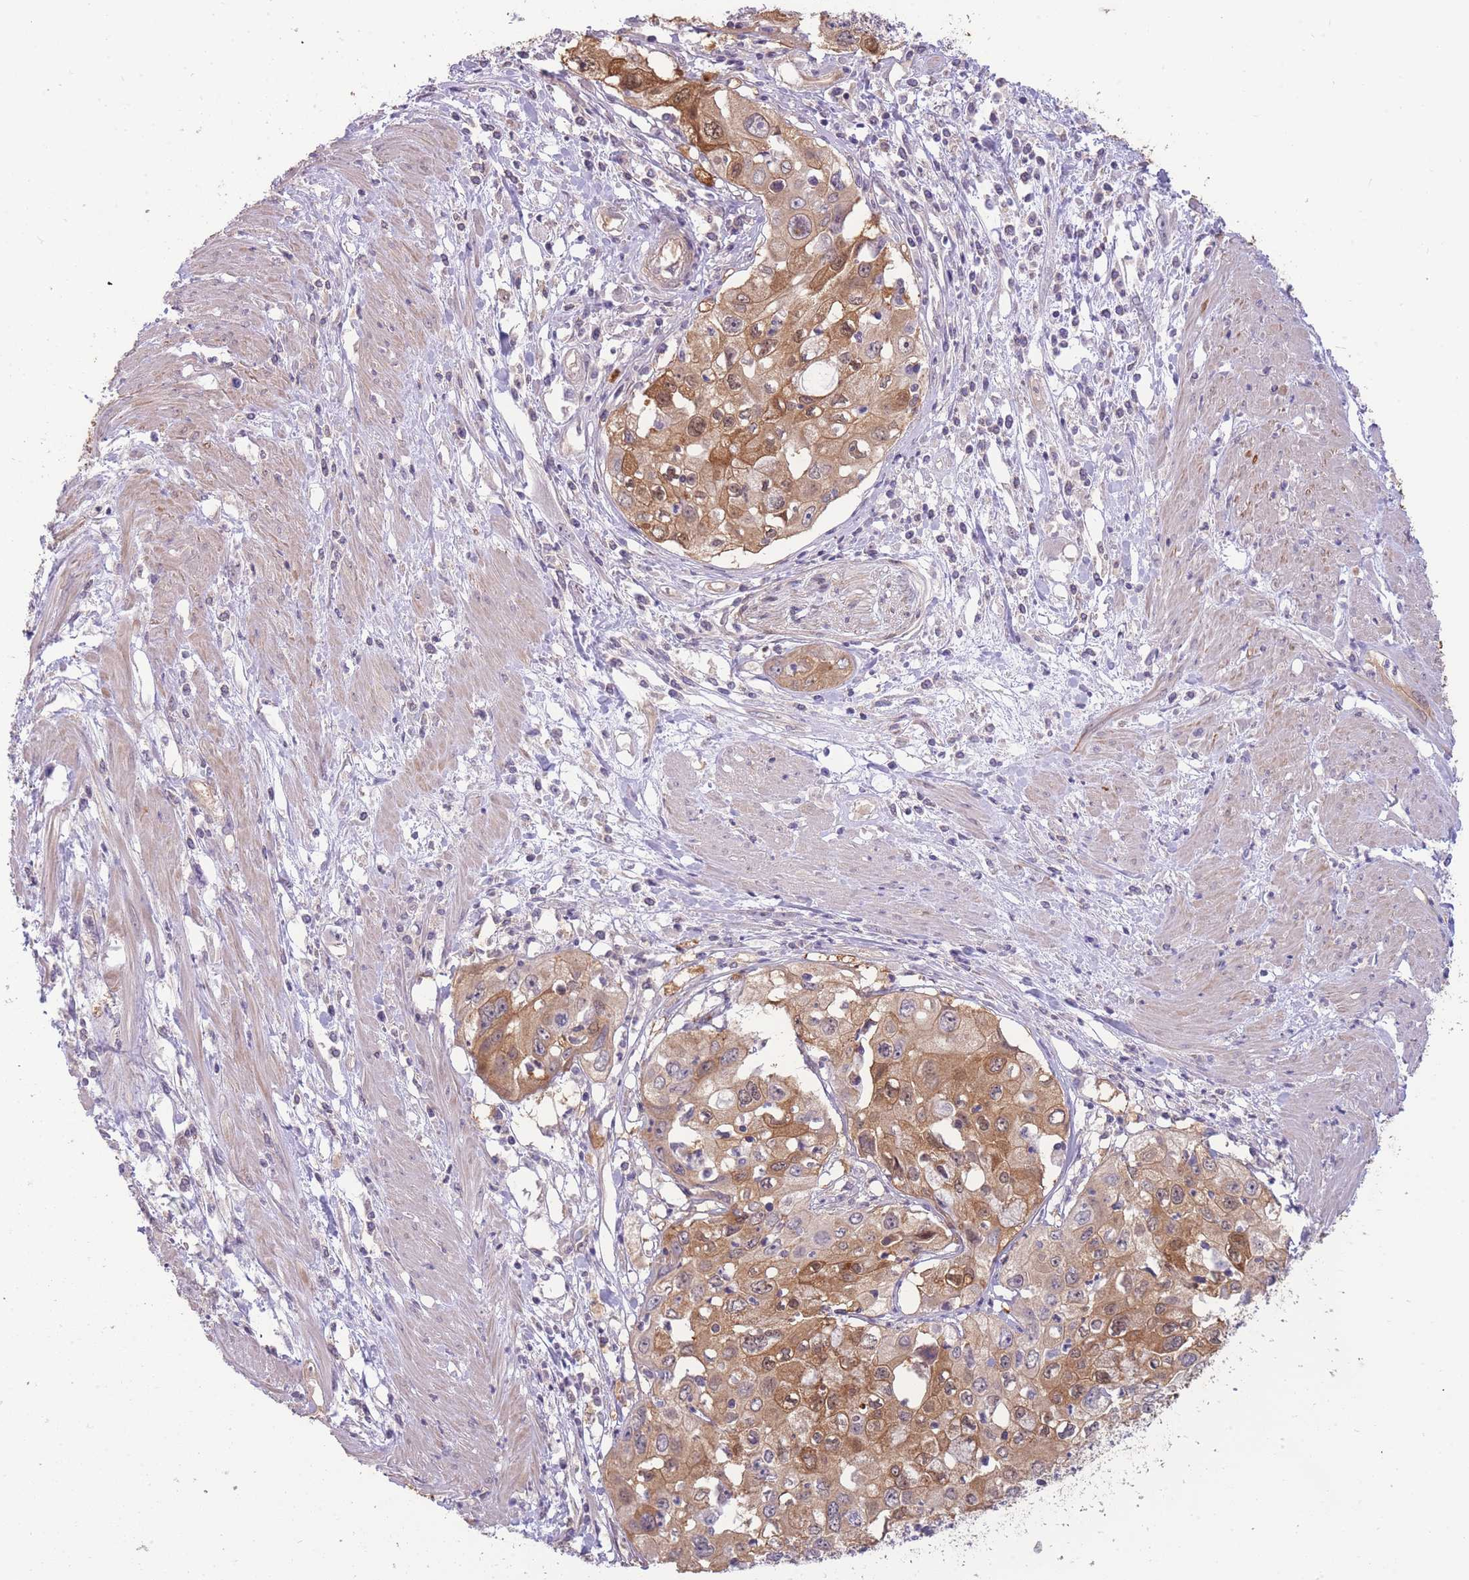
{"staining": {"intensity": "moderate", "quantity": "25%-75%", "location": "cytoplasmic/membranous"}, "tissue": "cervical cancer", "cell_type": "Tumor cells", "image_type": "cancer", "snomed": [{"axis": "morphology", "description": "Squamous cell carcinoma, NOS"}, {"axis": "topography", "description": "Cervix"}], "caption": "Immunohistochemical staining of cervical cancer demonstrates medium levels of moderate cytoplasmic/membranous protein expression in approximately 25%-75% of tumor cells.", "gene": "SMC6", "patient": {"sex": "female", "age": 31}}